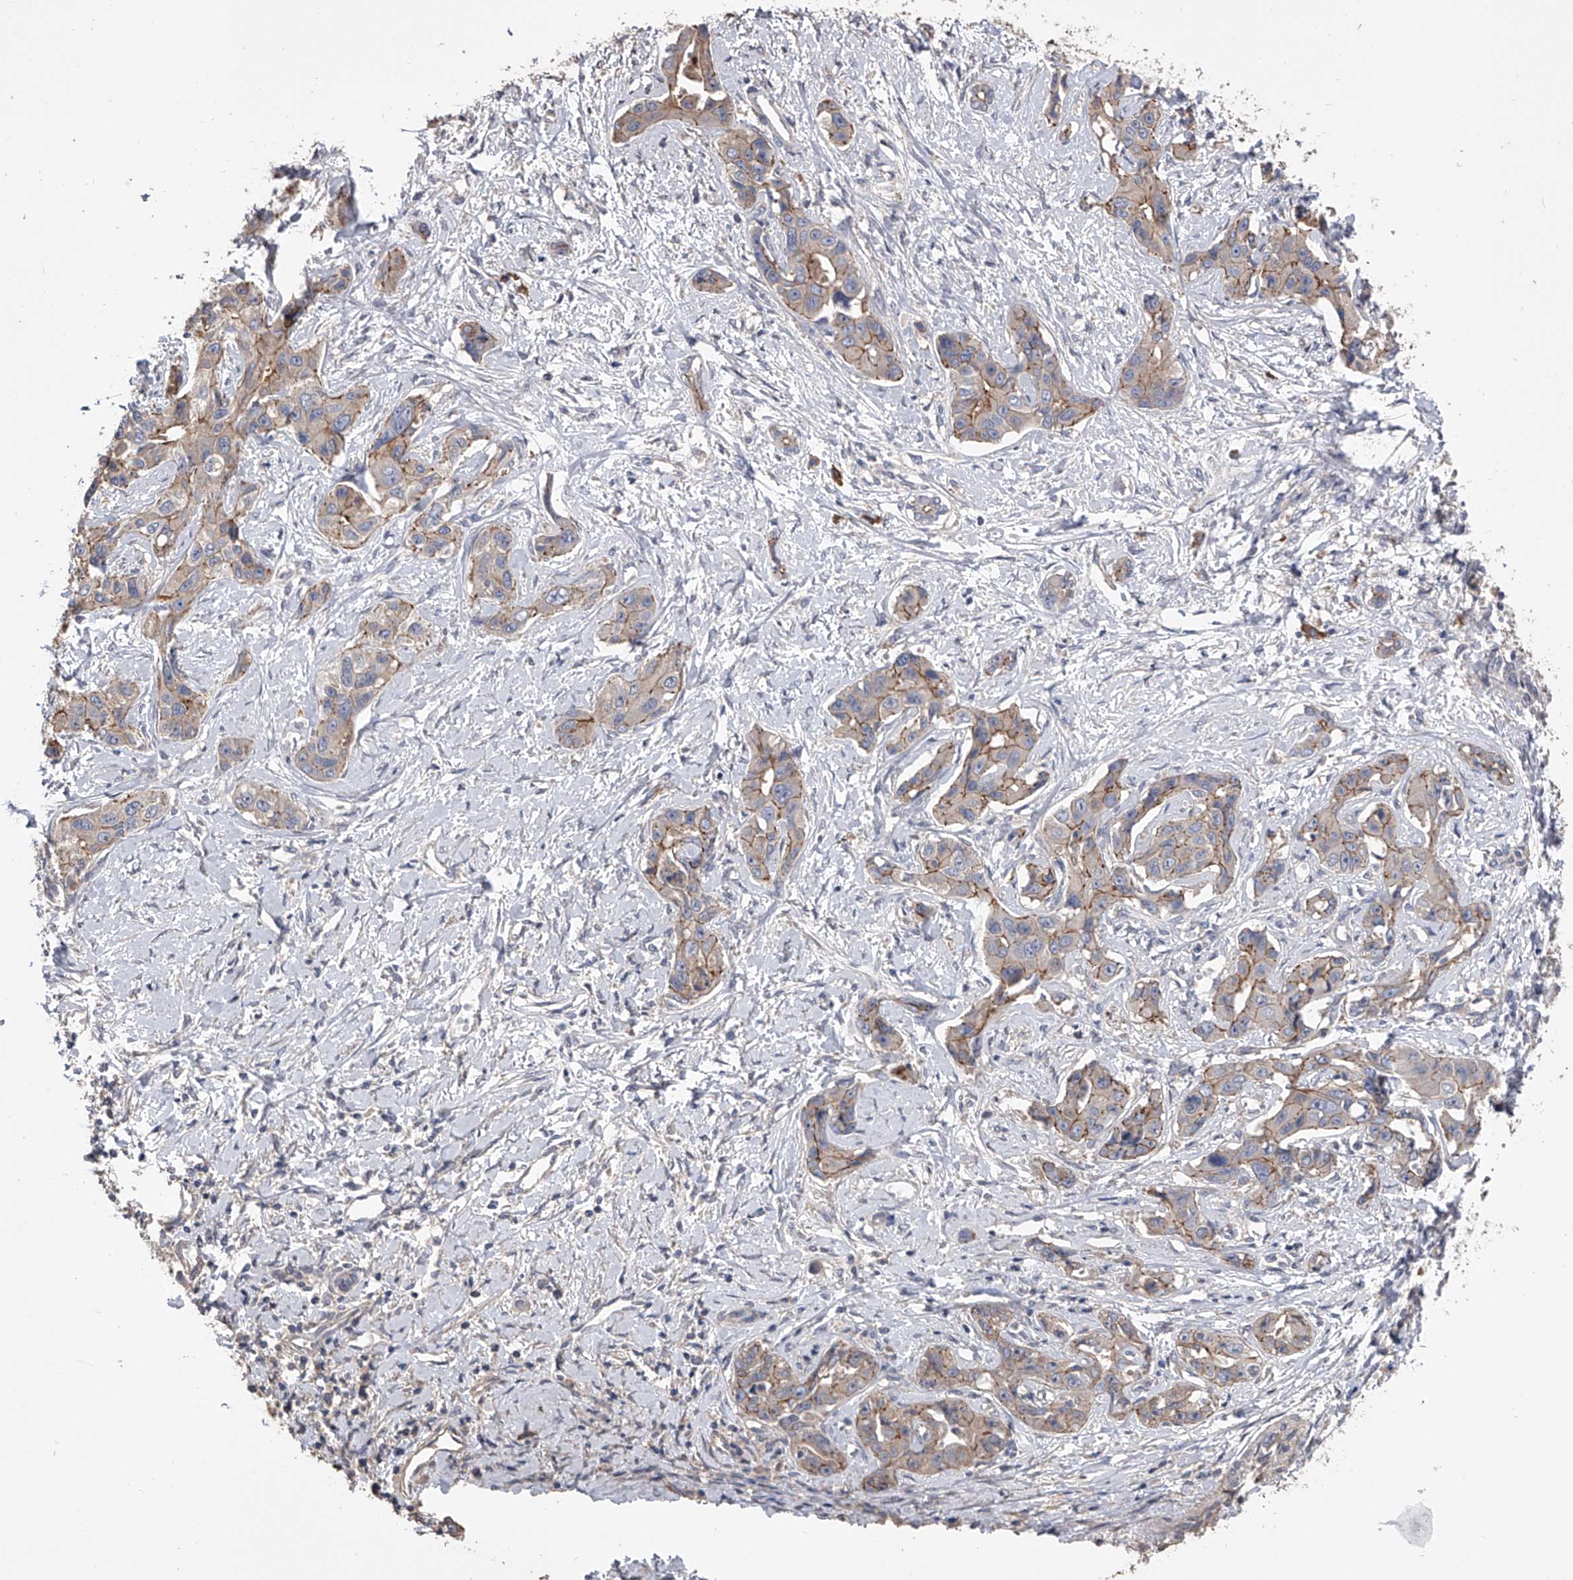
{"staining": {"intensity": "moderate", "quantity": "25%-75%", "location": "cytoplasmic/membranous"}, "tissue": "liver cancer", "cell_type": "Tumor cells", "image_type": "cancer", "snomed": [{"axis": "morphology", "description": "Cholangiocarcinoma"}, {"axis": "topography", "description": "Liver"}], "caption": "DAB (3,3'-diaminobenzidine) immunohistochemical staining of cholangiocarcinoma (liver) exhibits moderate cytoplasmic/membranous protein positivity in about 25%-75% of tumor cells.", "gene": "ZNF343", "patient": {"sex": "male", "age": 59}}